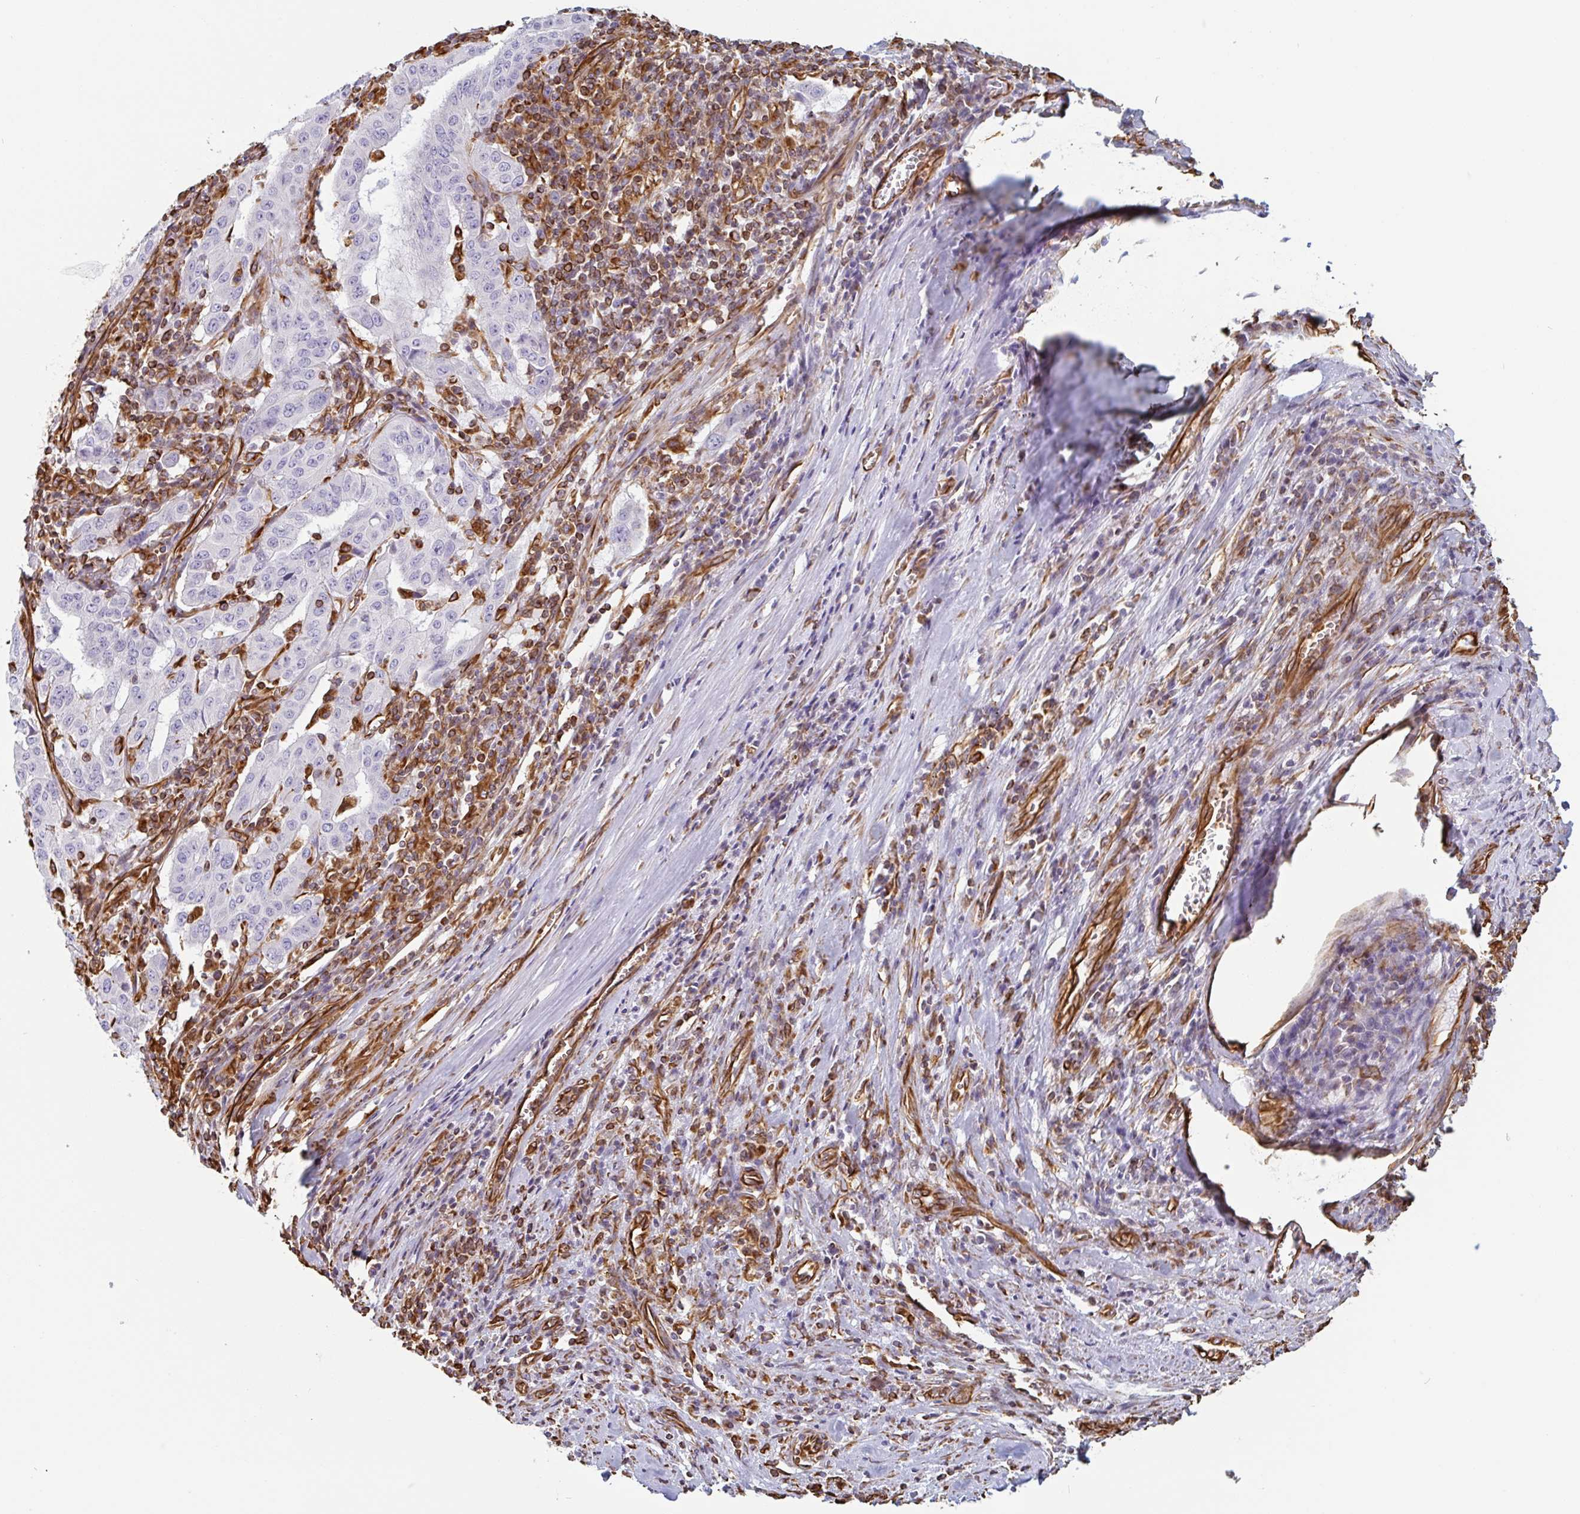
{"staining": {"intensity": "negative", "quantity": "none", "location": "none"}, "tissue": "pancreatic cancer", "cell_type": "Tumor cells", "image_type": "cancer", "snomed": [{"axis": "morphology", "description": "Adenocarcinoma, NOS"}, {"axis": "topography", "description": "Pancreas"}], "caption": "IHC image of pancreatic cancer stained for a protein (brown), which exhibits no expression in tumor cells.", "gene": "PPFIA1", "patient": {"sex": "male", "age": 63}}